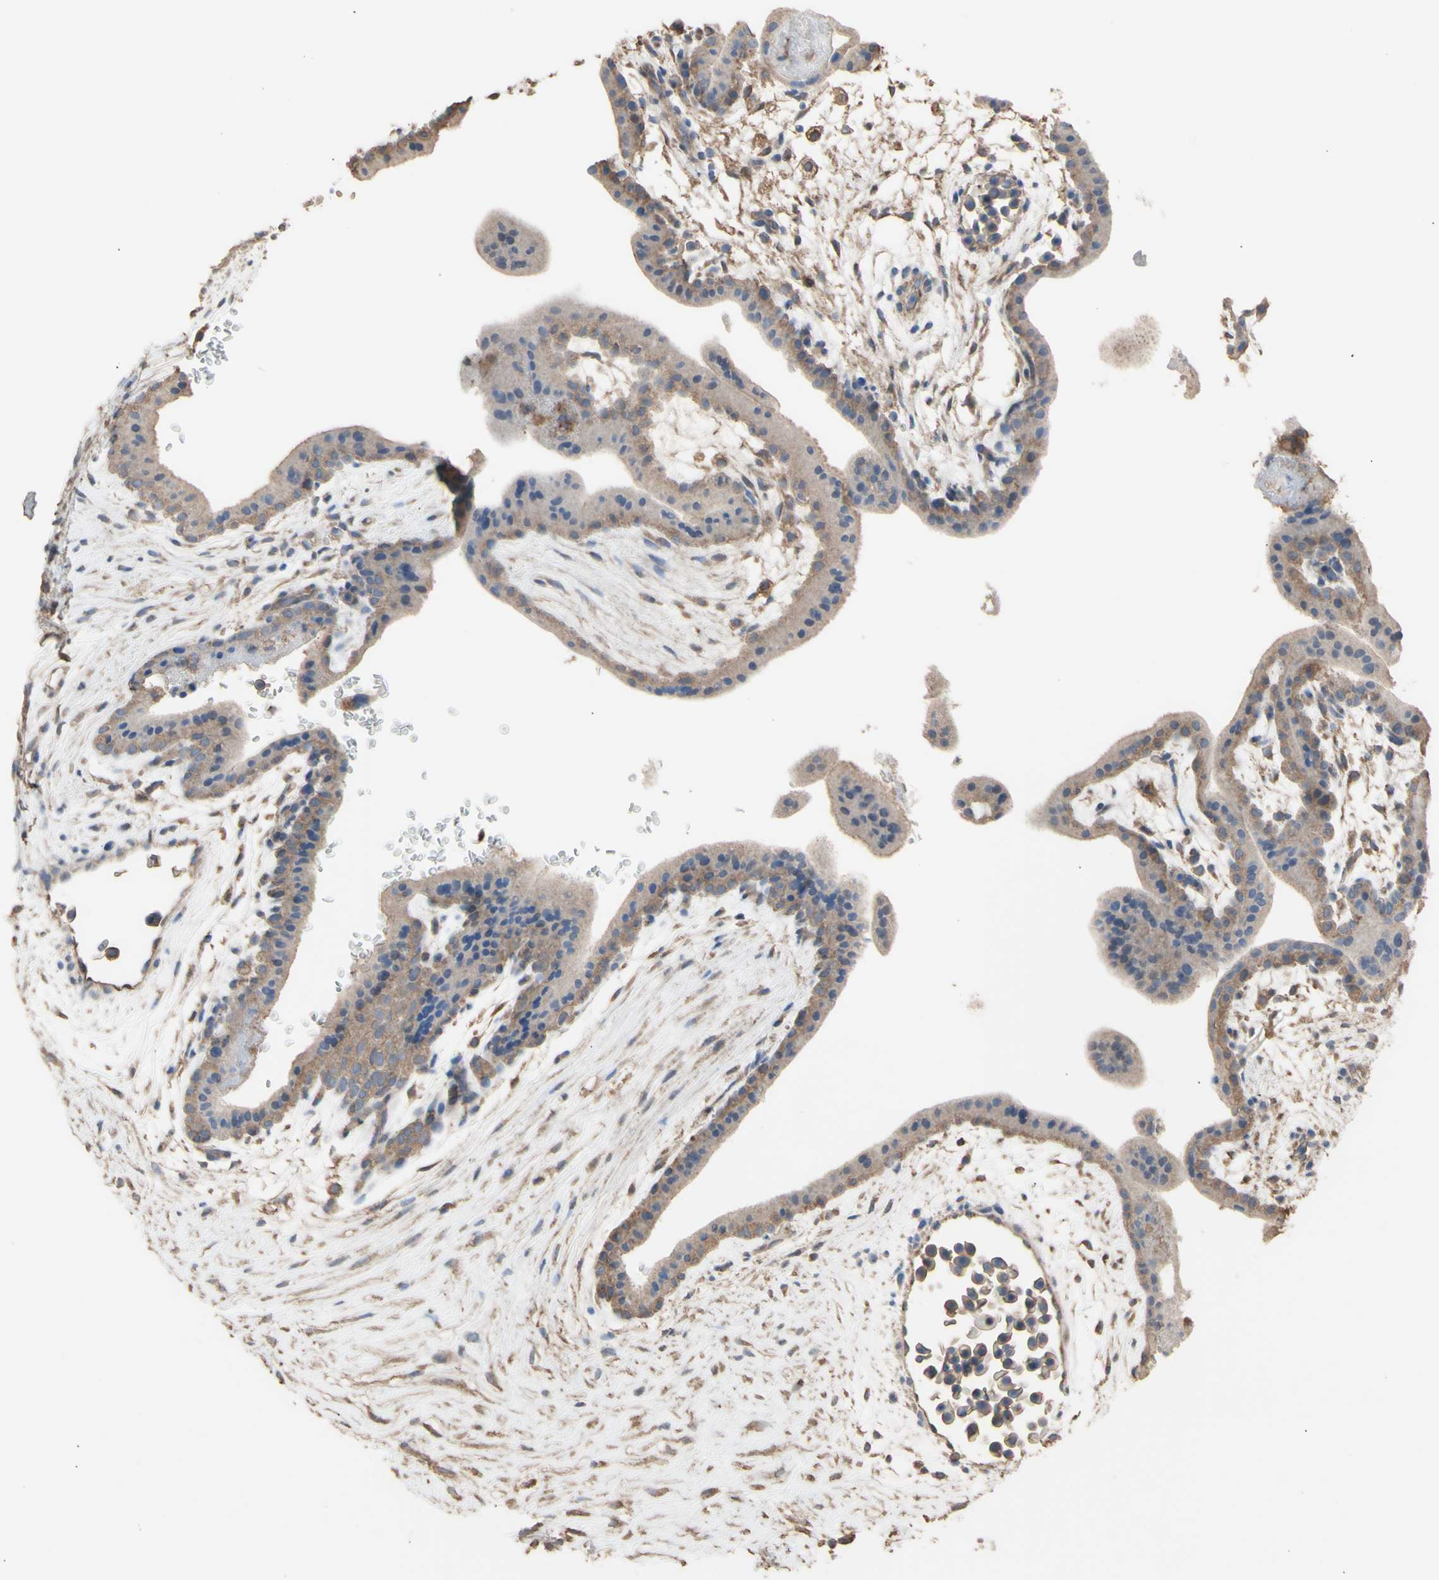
{"staining": {"intensity": "weak", "quantity": ">75%", "location": "cytoplasmic/membranous"}, "tissue": "placenta", "cell_type": "Trophoblastic cells", "image_type": "normal", "snomed": [{"axis": "morphology", "description": "Normal tissue, NOS"}, {"axis": "topography", "description": "Placenta"}], "caption": "Brown immunohistochemical staining in normal placenta shows weak cytoplasmic/membranous staining in about >75% of trophoblastic cells. The staining was performed using DAB, with brown indicating positive protein expression. Nuclei are stained blue with hematoxylin.", "gene": "ALDH9A1", "patient": {"sex": "female", "age": 35}}